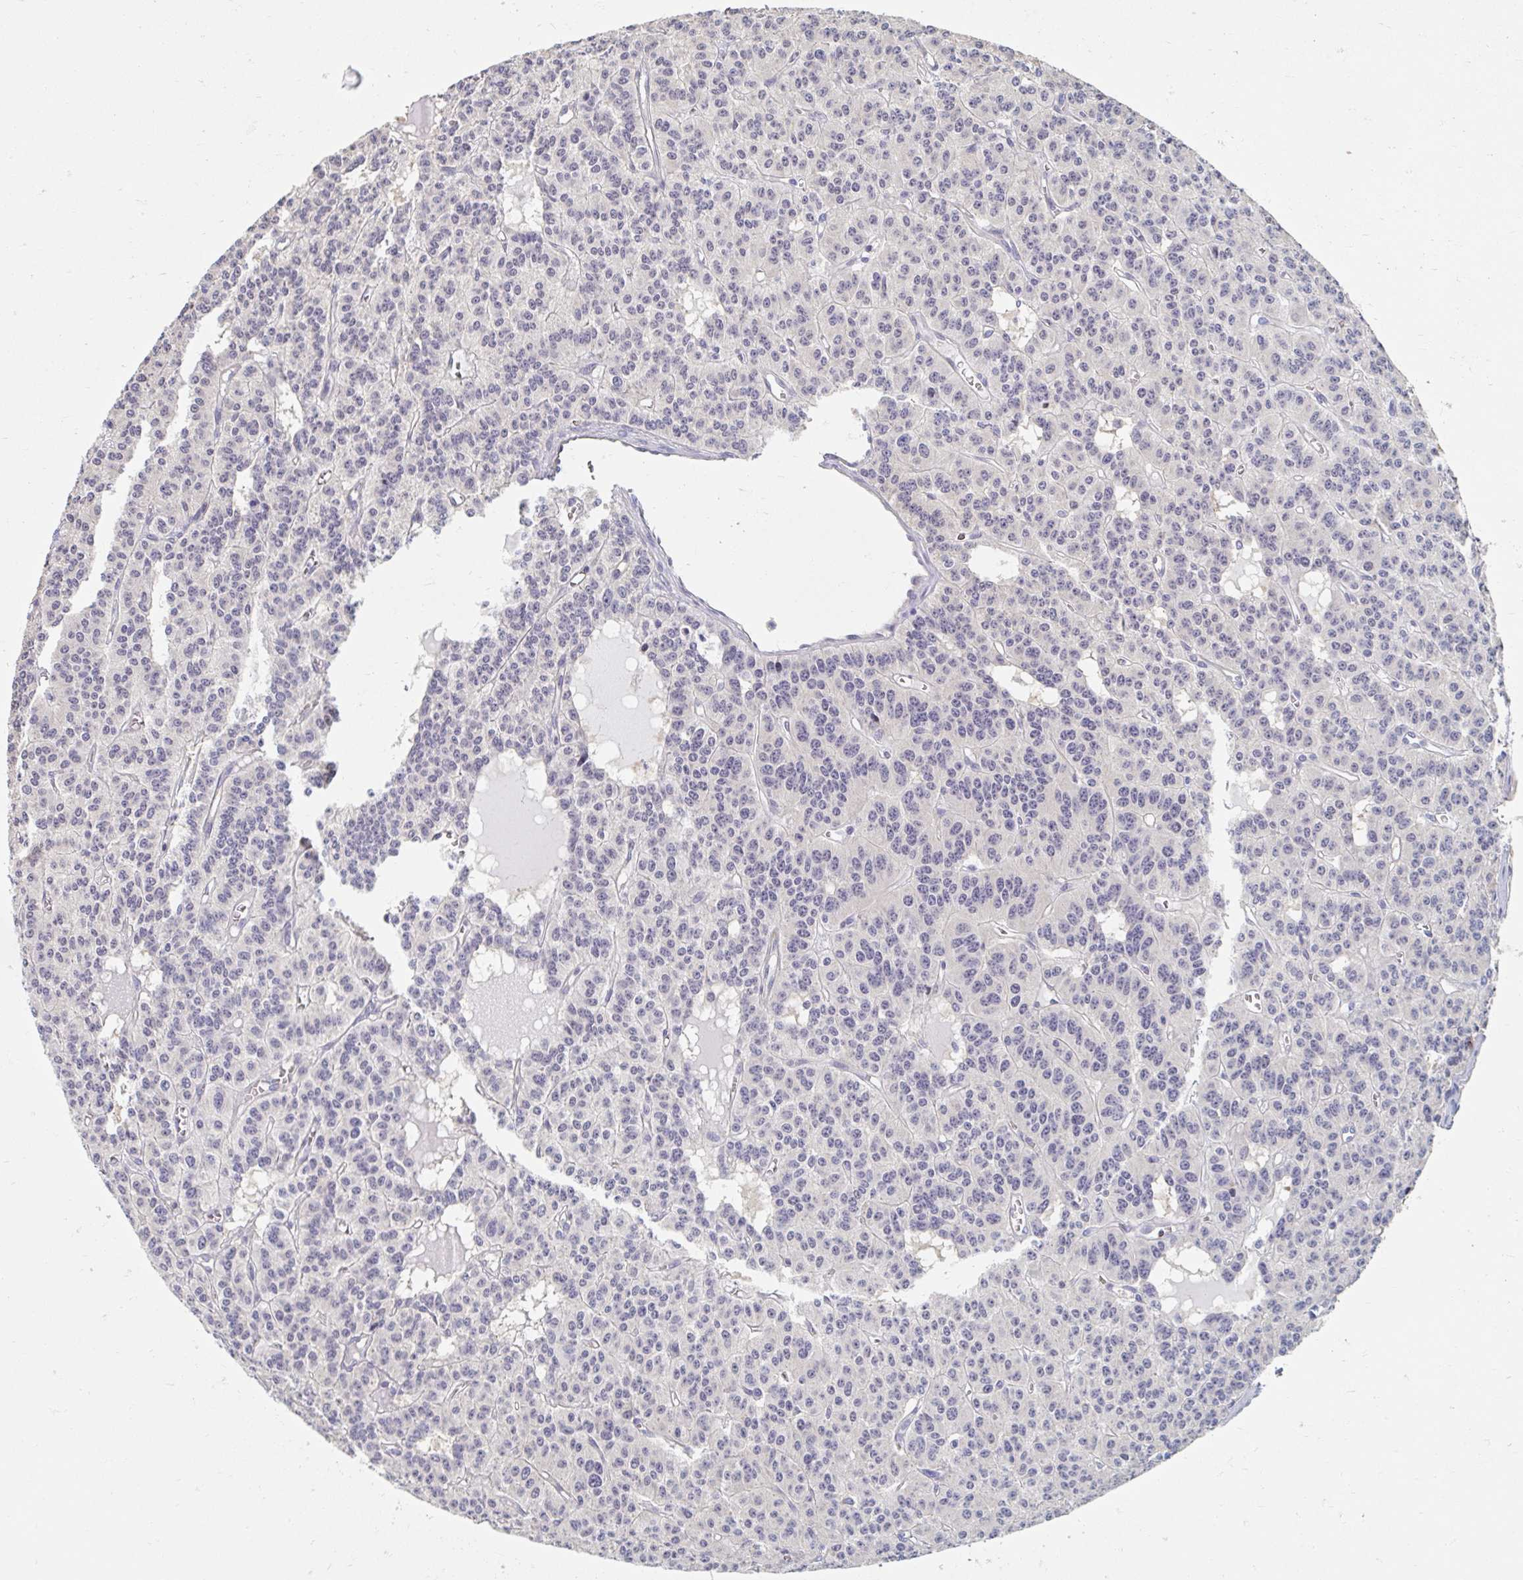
{"staining": {"intensity": "negative", "quantity": "none", "location": "none"}, "tissue": "carcinoid", "cell_type": "Tumor cells", "image_type": "cancer", "snomed": [{"axis": "morphology", "description": "Carcinoid, malignant, NOS"}, {"axis": "topography", "description": "Lung"}], "caption": "IHC photomicrograph of neoplastic tissue: carcinoid stained with DAB (3,3'-diaminobenzidine) exhibits no significant protein staining in tumor cells.", "gene": "MYLK2", "patient": {"sex": "female", "age": 71}}